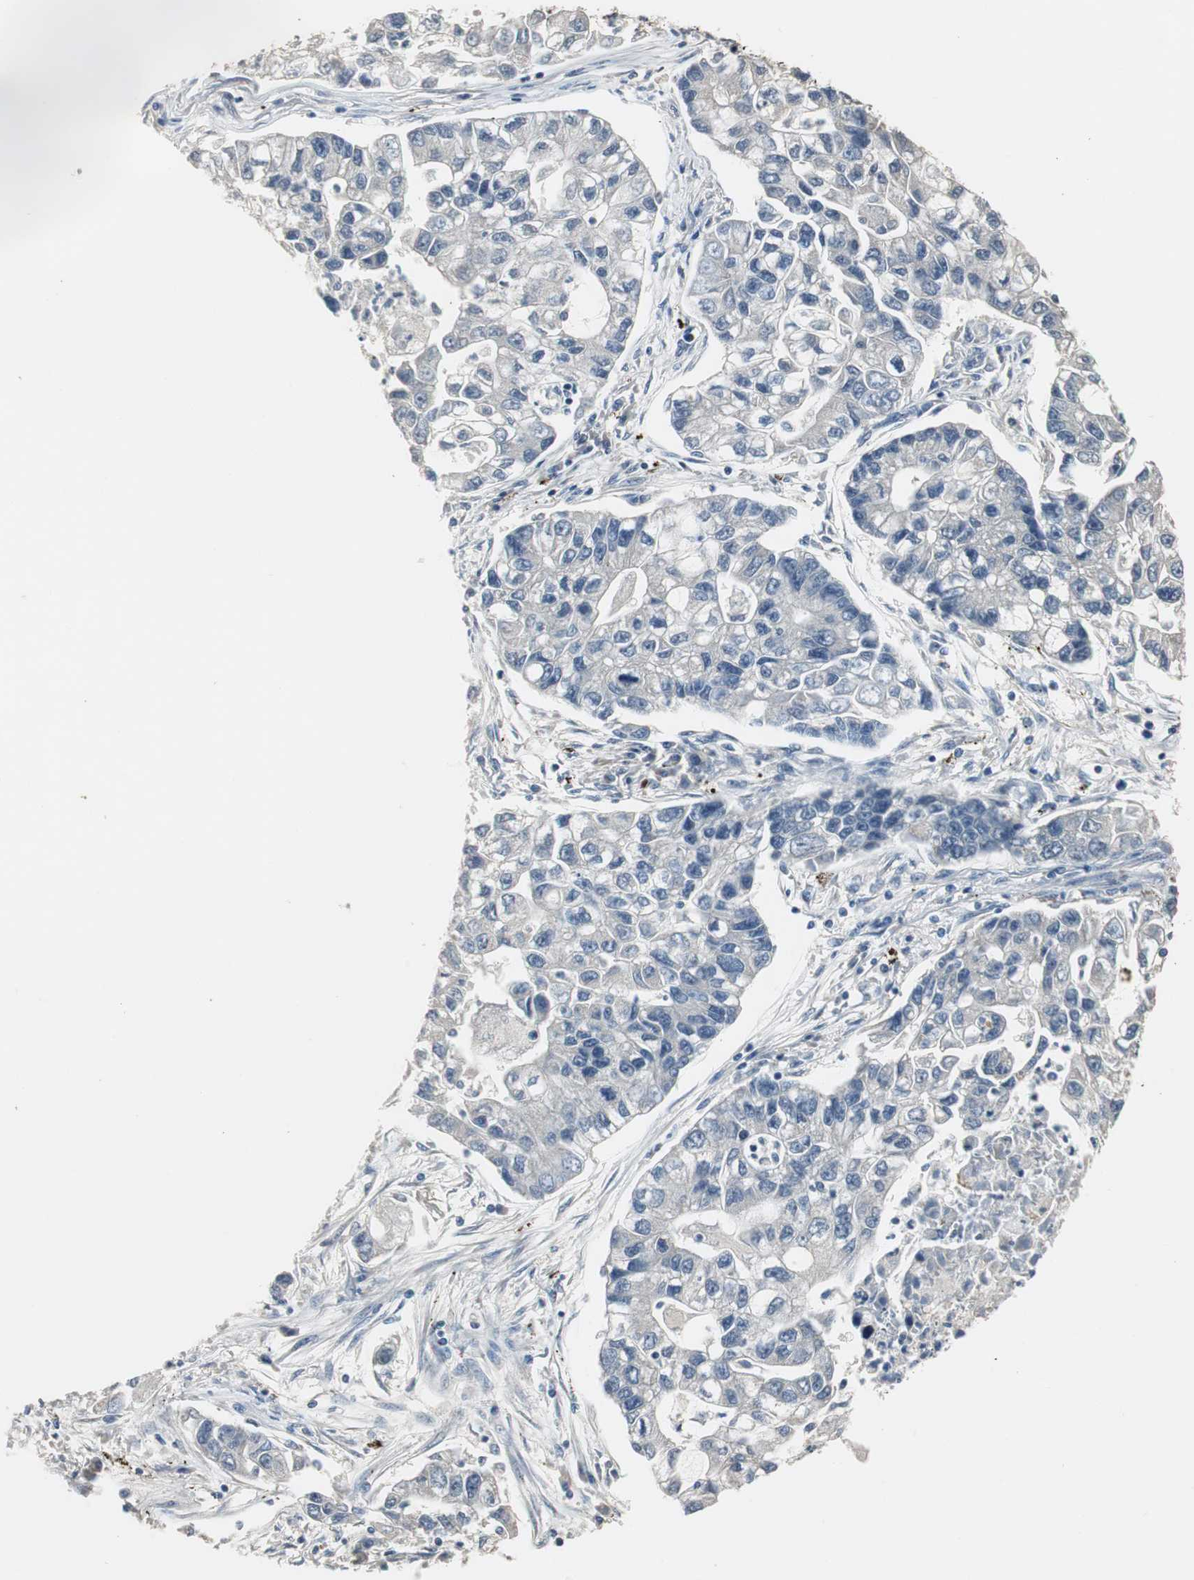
{"staining": {"intensity": "negative", "quantity": "none", "location": "none"}, "tissue": "lung cancer", "cell_type": "Tumor cells", "image_type": "cancer", "snomed": [{"axis": "morphology", "description": "Adenocarcinoma, NOS"}, {"axis": "topography", "description": "Lung"}], "caption": "Immunohistochemical staining of lung cancer (adenocarcinoma) shows no significant expression in tumor cells.", "gene": "PTPRN2", "patient": {"sex": "female", "age": 51}}